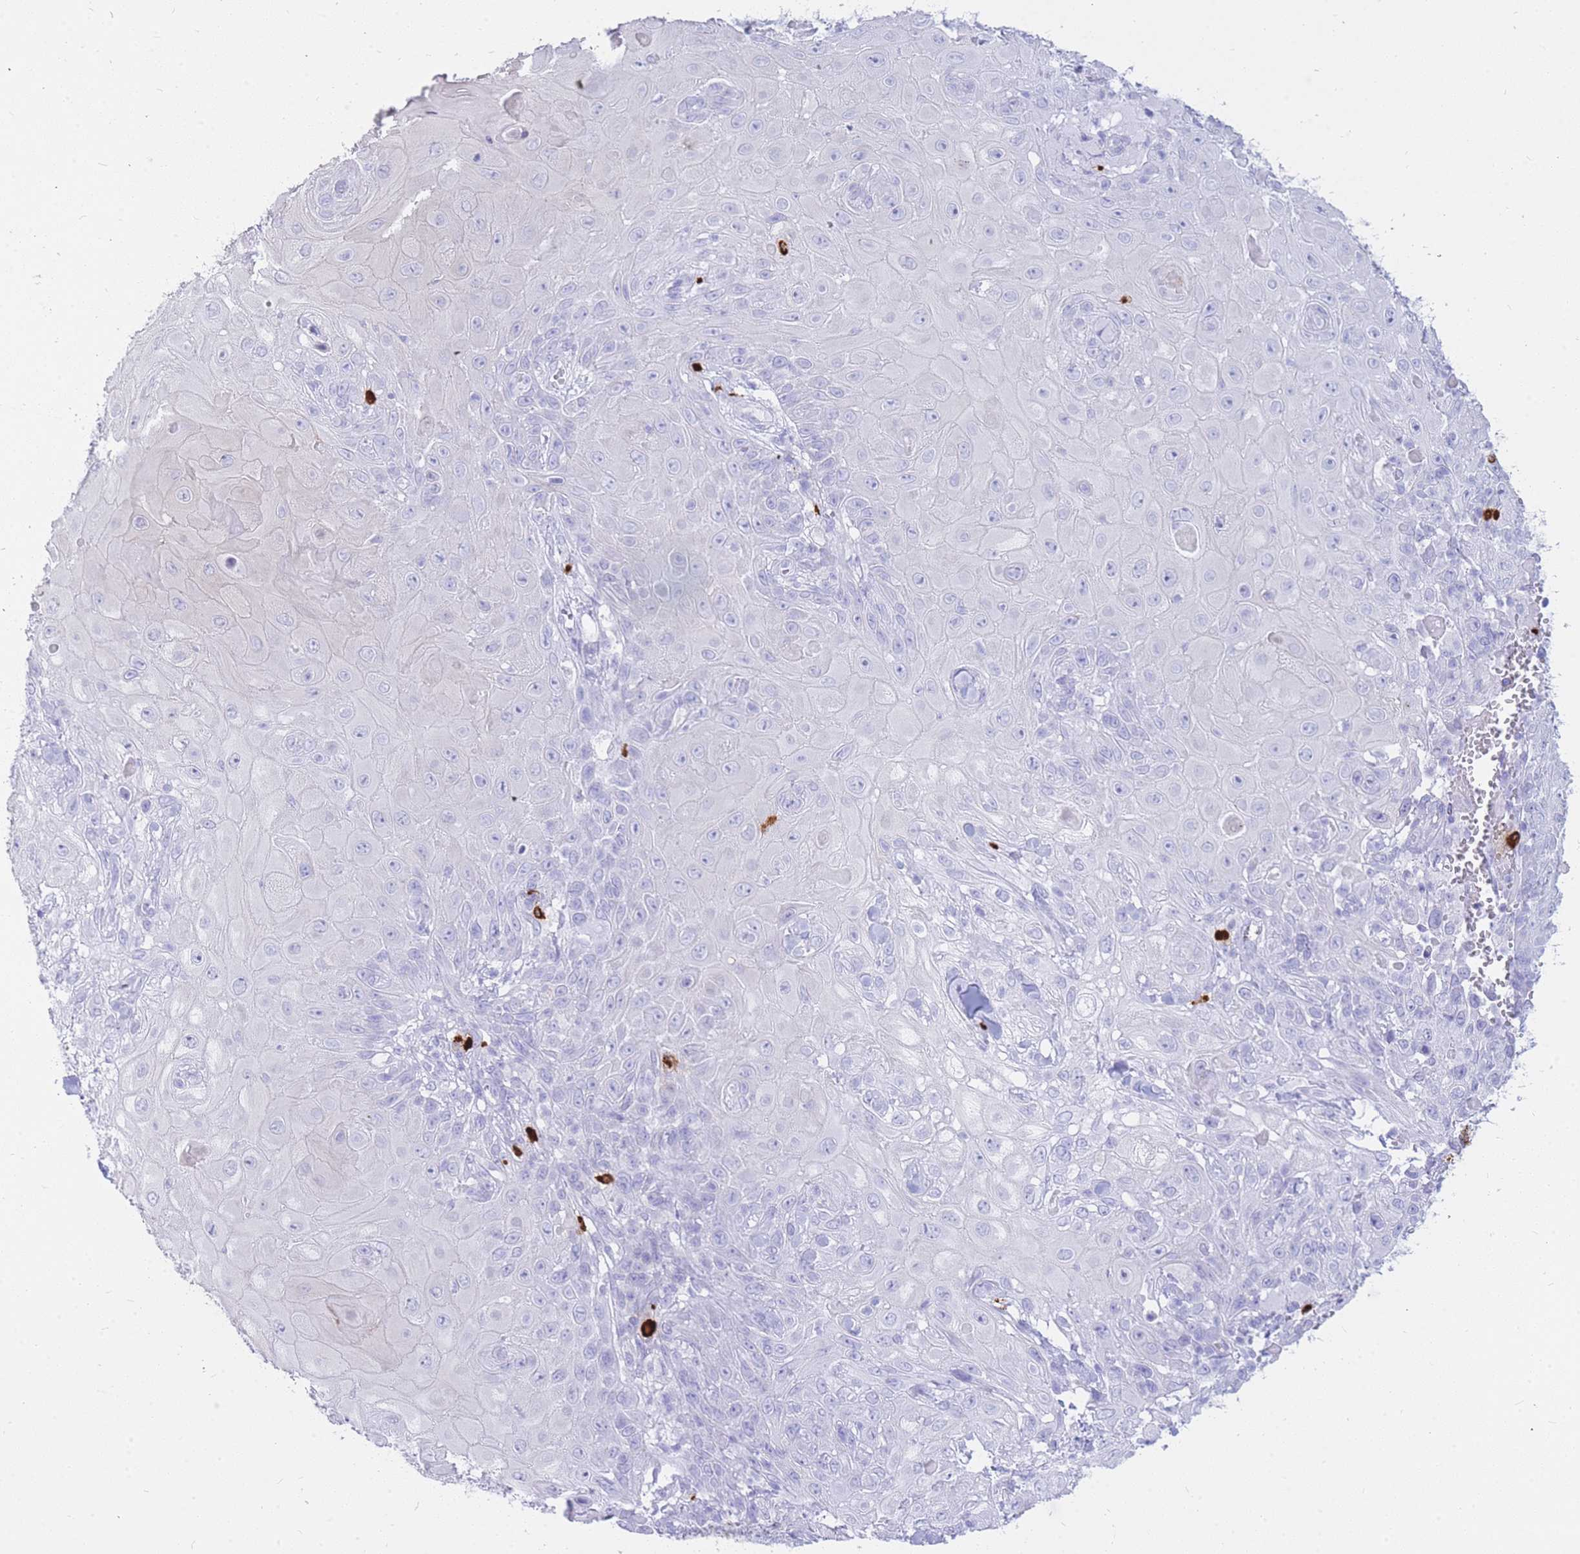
{"staining": {"intensity": "negative", "quantity": "none", "location": "none"}, "tissue": "skin cancer", "cell_type": "Tumor cells", "image_type": "cancer", "snomed": [{"axis": "morphology", "description": "Normal tissue, NOS"}, {"axis": "morphology", "description": "Squamous cell carcinoma, NOS"}, {"axis": "topography", "description": "Skin"}, {"axis": "topography", "description": "Cartilage tissue"}], "caption": "Immunohistochemistry of human skin cancer shows no staining in tumor cells.", "gene": "HERC1", "patient": {"sex": "female", "age": 79}}